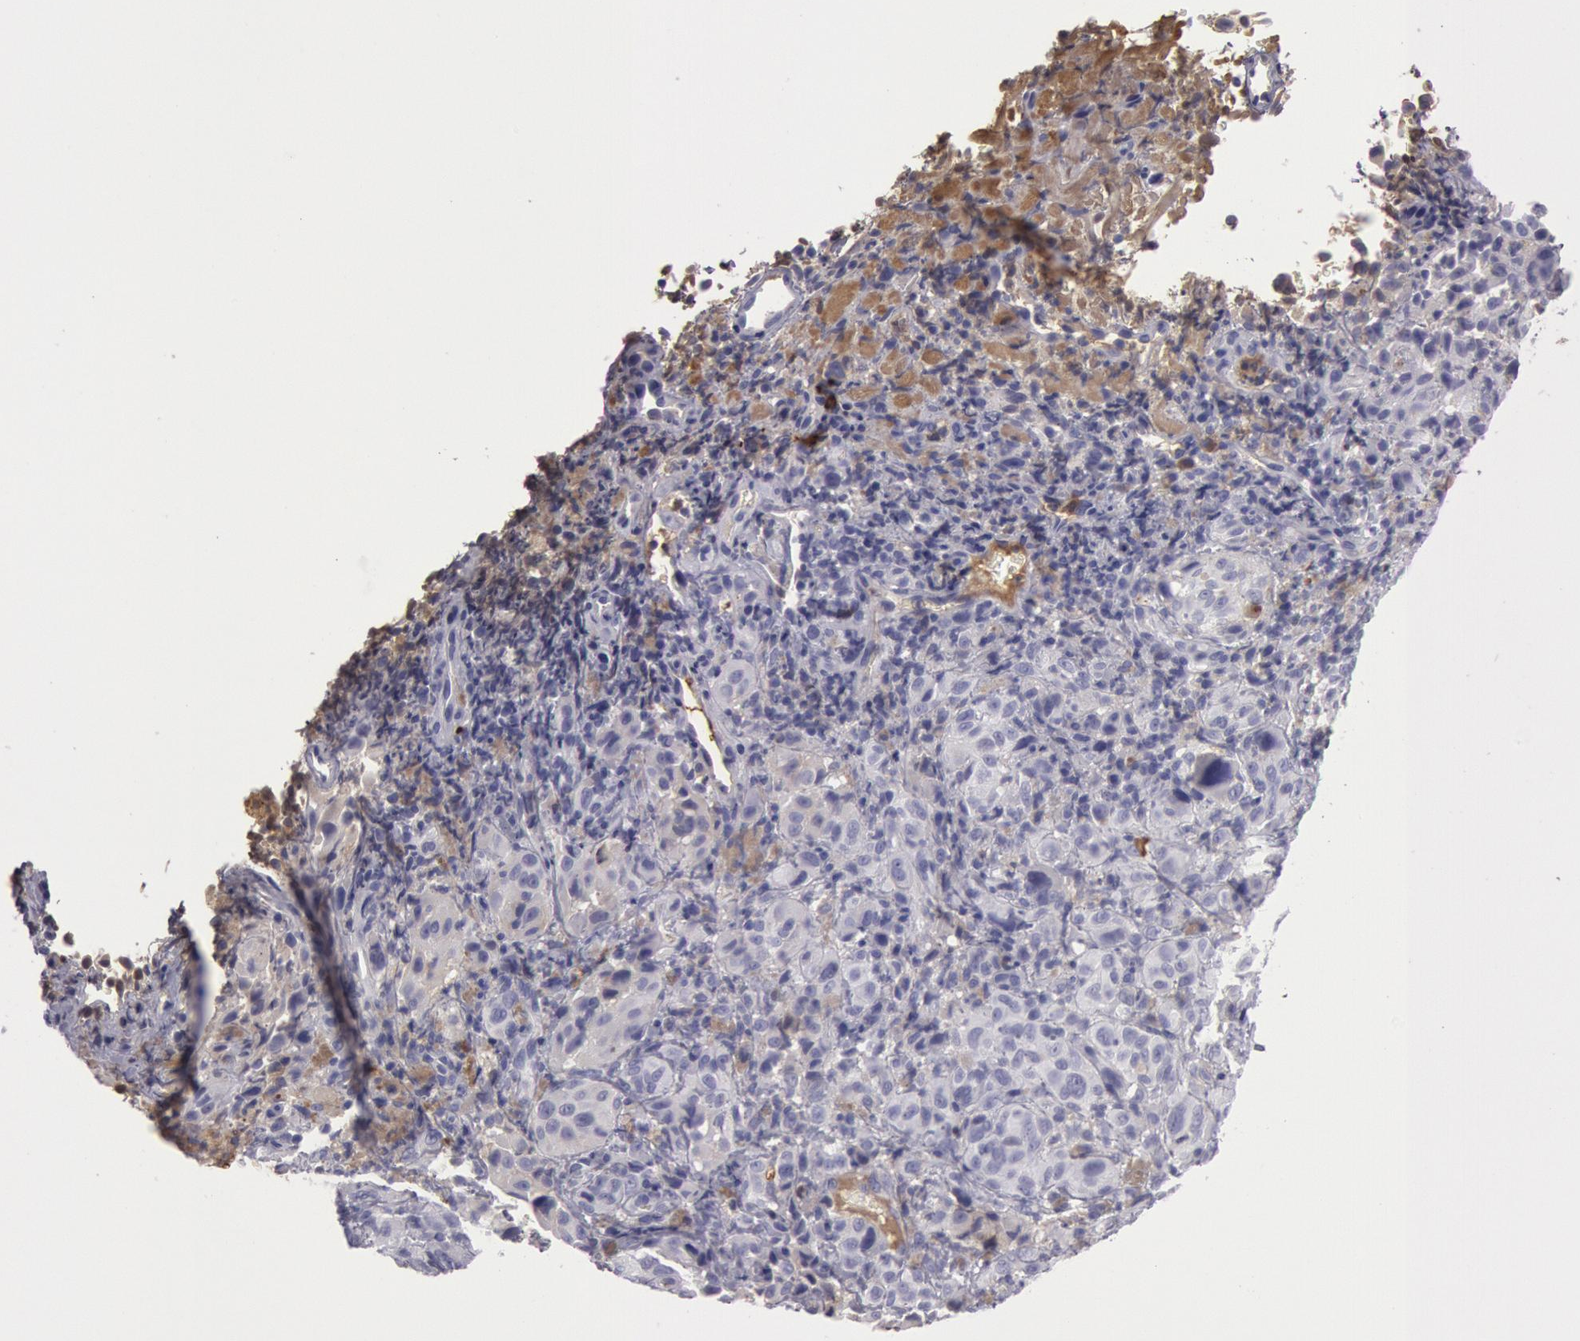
{"staining": {"intensity": "weak", "quantity": "<25%", "location": "cytoplasmic/membranous"}, "tissue": "melanoma", "cell_type": "Tumor cells", "image_type": "cancer", "snomed": [{"axis": "morphology", "description": "Malignant melanoma, NOS"}, {"axis": "topography", "description": "Skin"}], "caption": "High power microscopy image of an IHC micrograph of malignant melanoma, revealing no significant staining in tumor cells.", "gene": "IGHG1", "patient": {"sex": "male", "age": 75}}